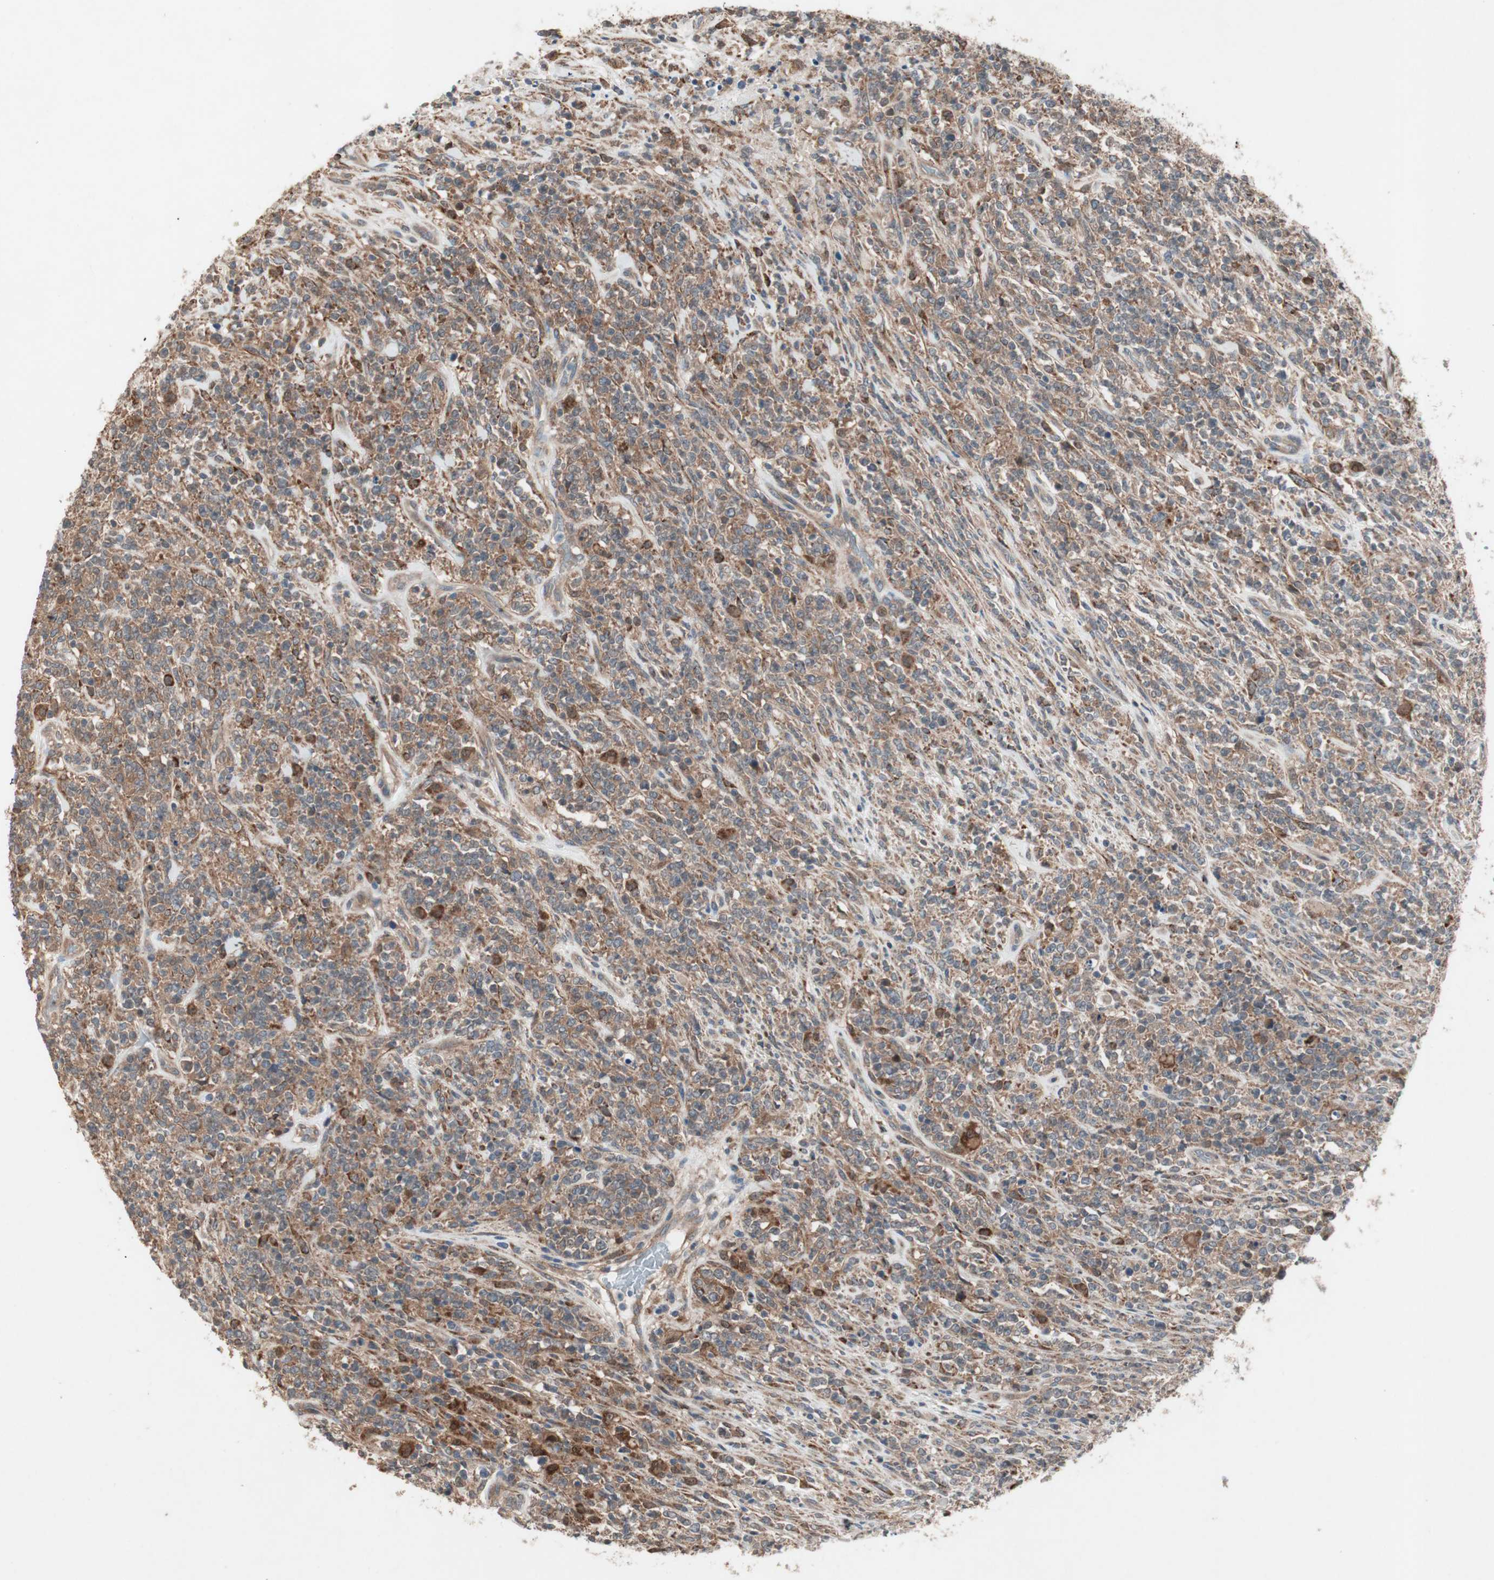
{"staining": {"intensity": "moderate", "quantity": ">75%", "location": "cytoplasmic/membranous"}, "tissue": "lymphoma", "cell_type": "Tumor cells", "image_type": "cancer", "snomed": [{"axis": "morphology", "description": "Malignant lymphoma, non-Hodgkin's type, High grade"}, {"axis": "topography", "description": "Soft tissue"}], "caption": "Brown immunohistochemical staining in human lymphoma exhibits moderate cytoplasmic/membranous expression in about >75% of tumor cells.", "gene": "SDSL", "patient": {"sex": "male", "age": 18}}